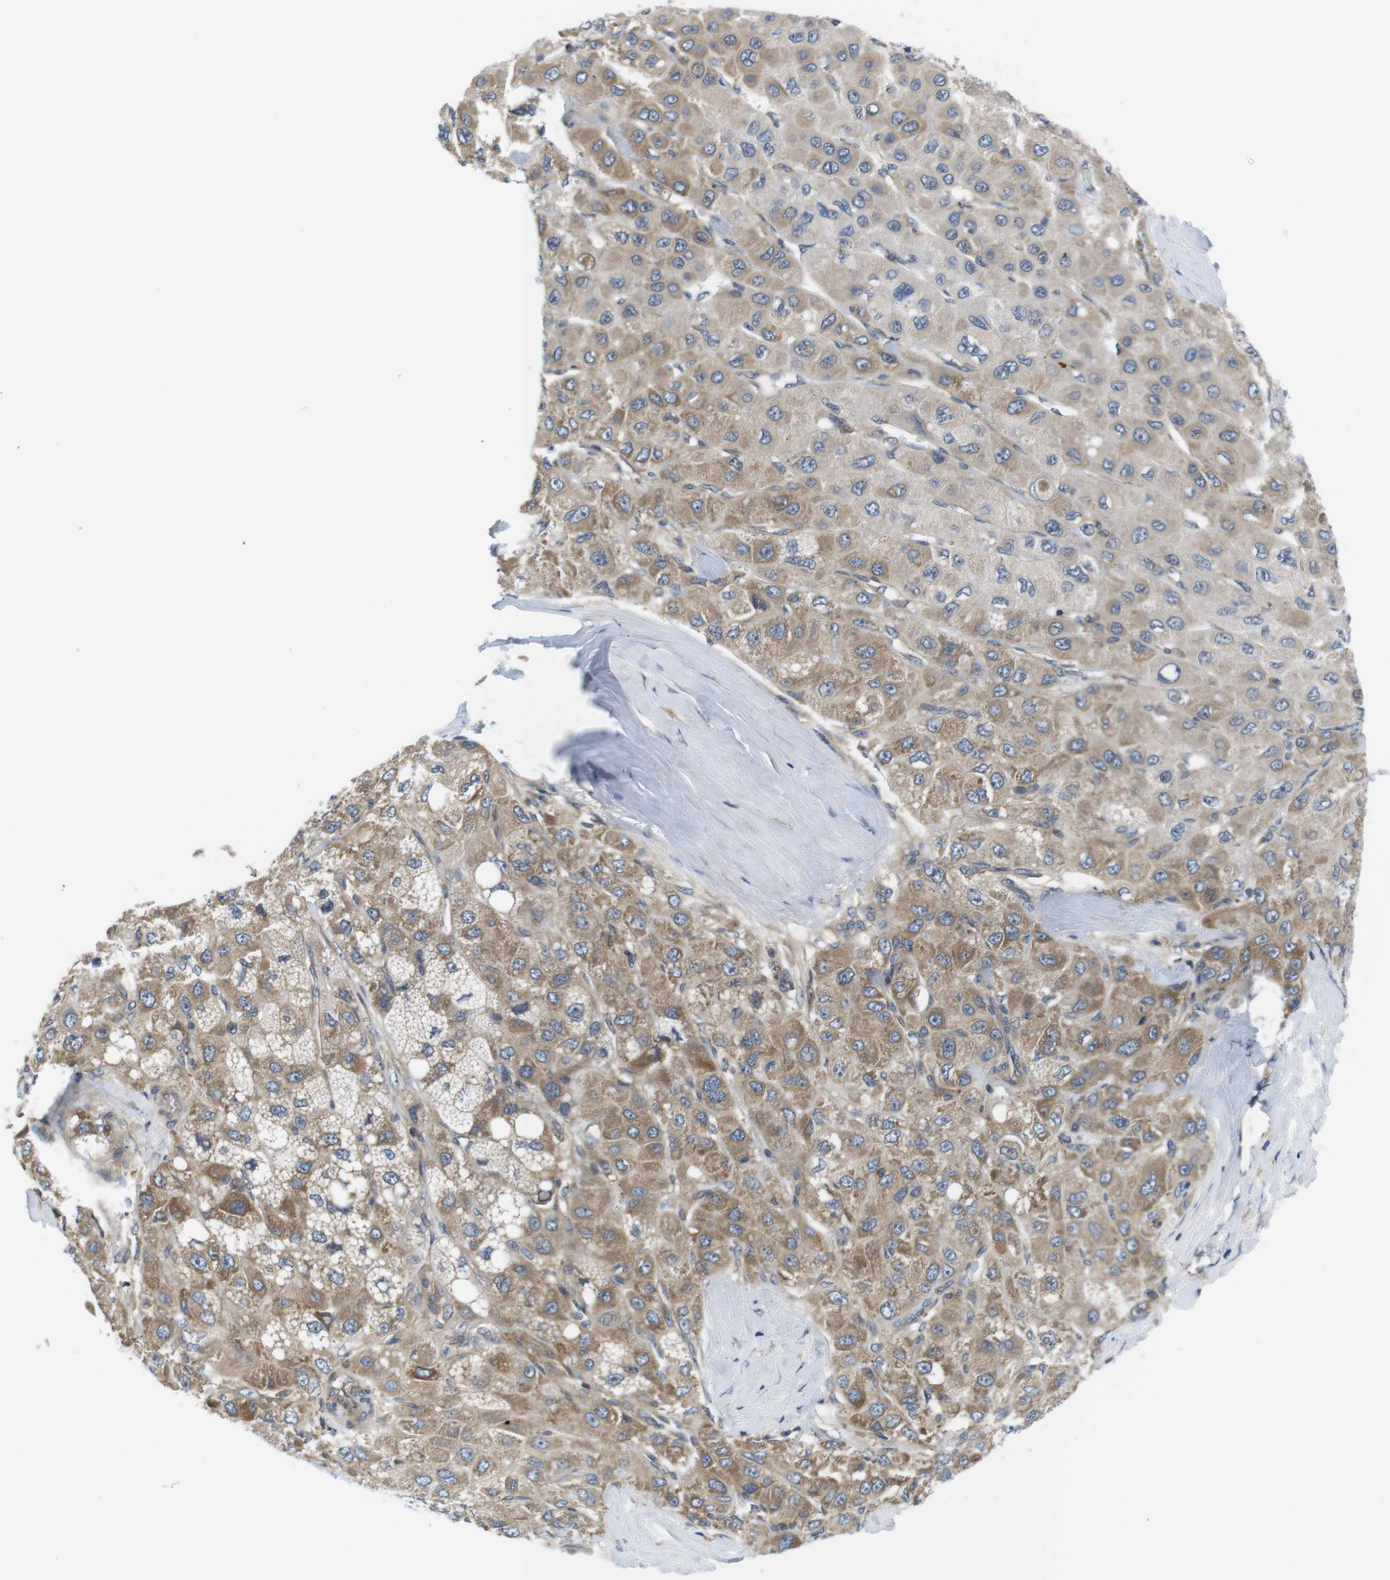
{"staining": {"intensity": "moderate", "quantity": ">75%", "location": "cytoplasmic/membranous"}, "tissue": "liver cancer", "cell_type": "Tumor cells", "image_type": "cancer", "snomed": [{"axis": "morphology", "description": "Carcinoma, Hepatocellular, NOS"}, {"axis": "topography", "description": "Liver"}], "caption": "Immunohistochemical staining of liver hepatocellular carcinoma displays moderate cytoplasmic/membranous protein positivity in approximately >75% of tumor cells.", "gene": "HERPUD2", "patient": {"sex": "male", "age": 80}}